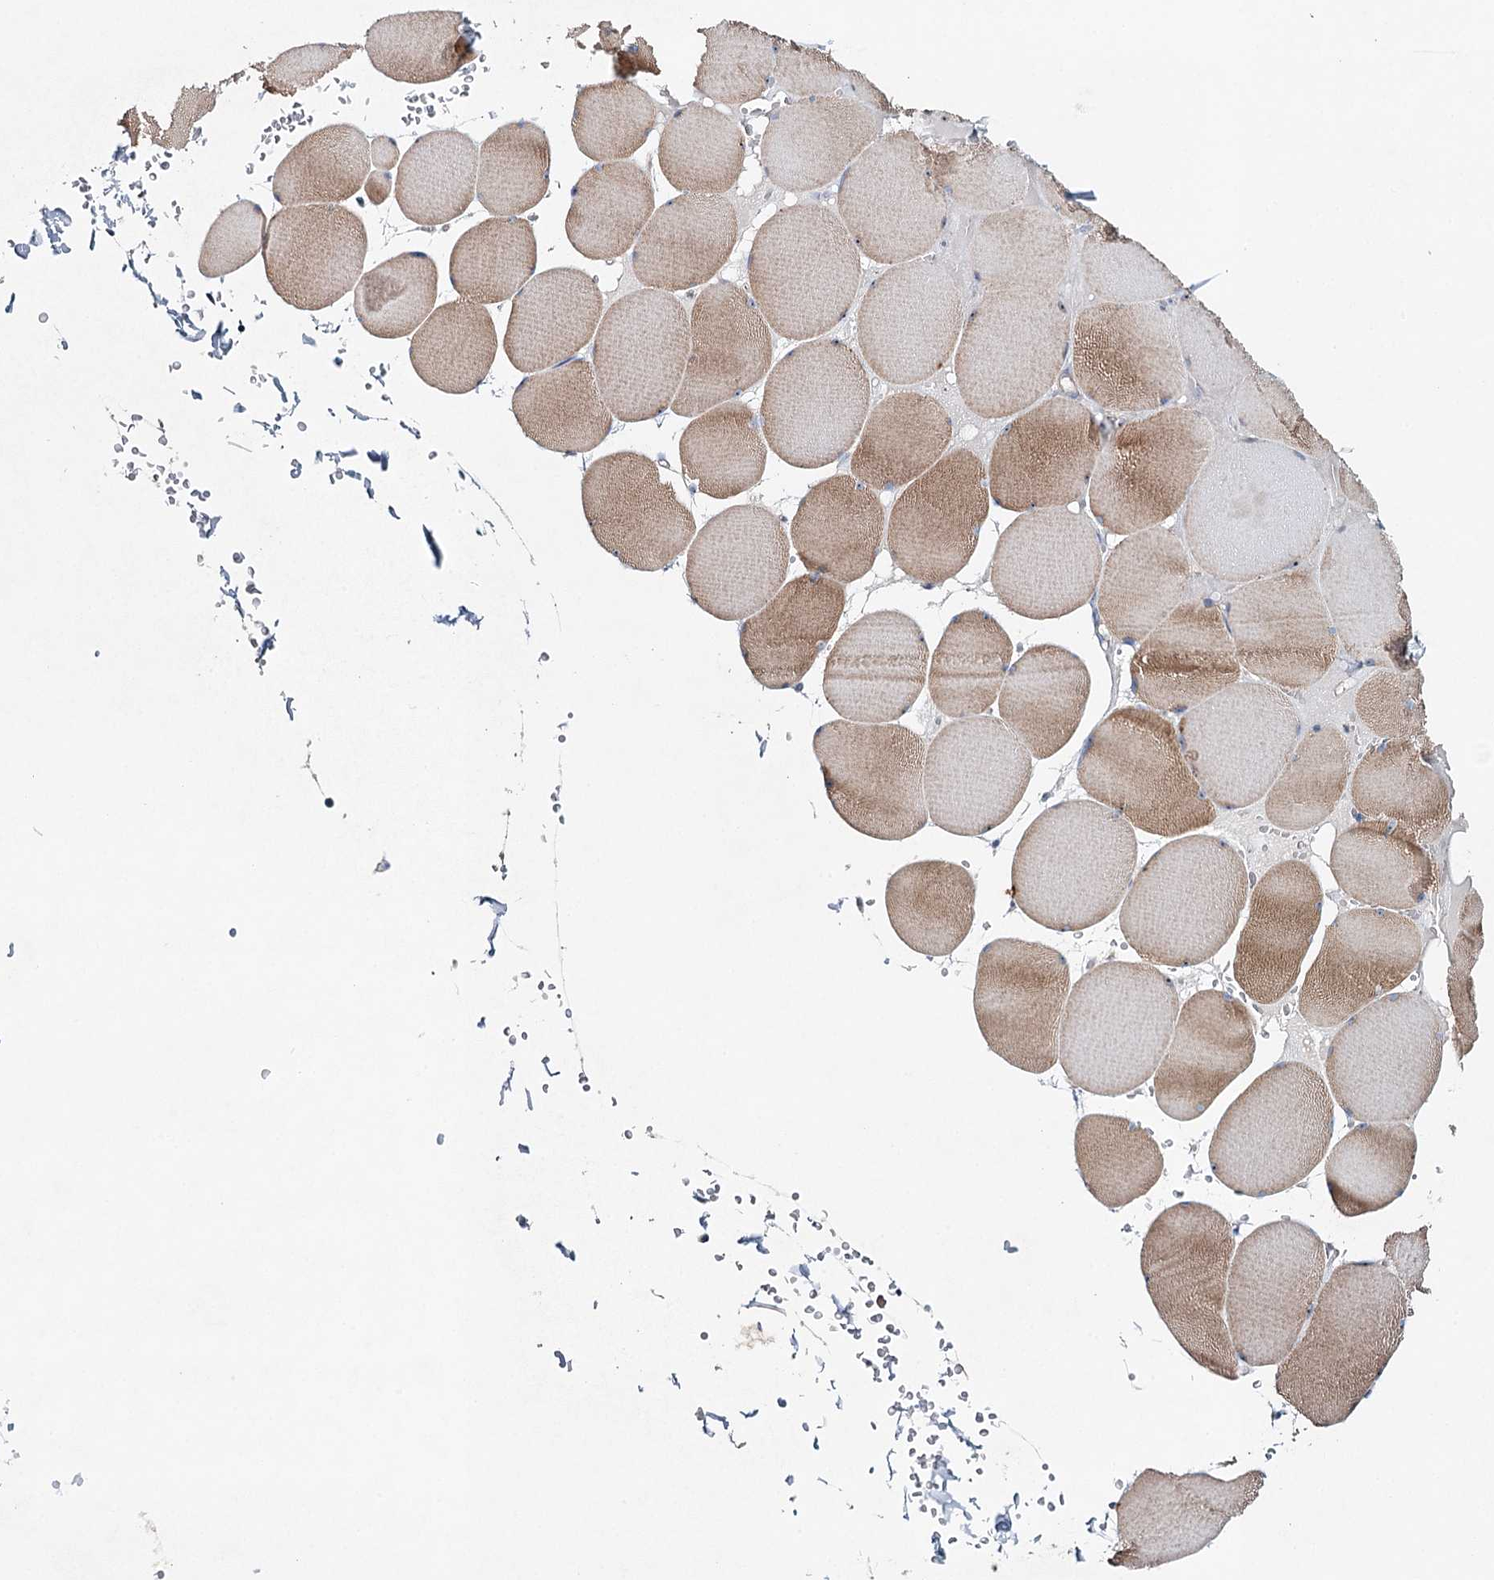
{"staining": {"intensity": "moderate", "quantity": "25%-75%", "location": "cytoplasmic/membranous"}, "tissue": "skeletal muscle", "cell_type": "Myocytes", "image_type": "normal", "snomed": [{"axis": "morphology", "description": "Normal tissue, NOS"}, {"axis": "topography", "description": "Skeletal muscle"}, {"axis": "topography", "description": "Head-Neck"}], "caption": "A micrograph of skeletal muscle stained for a protein exhibits moderate cytoplasmic/membranous brown staining in myocytes. (brown staining indicates protein expression, while blue staining denotes nuclei).", "gene": "RBM43", "patient": {"sex": "male", "age": 66}}